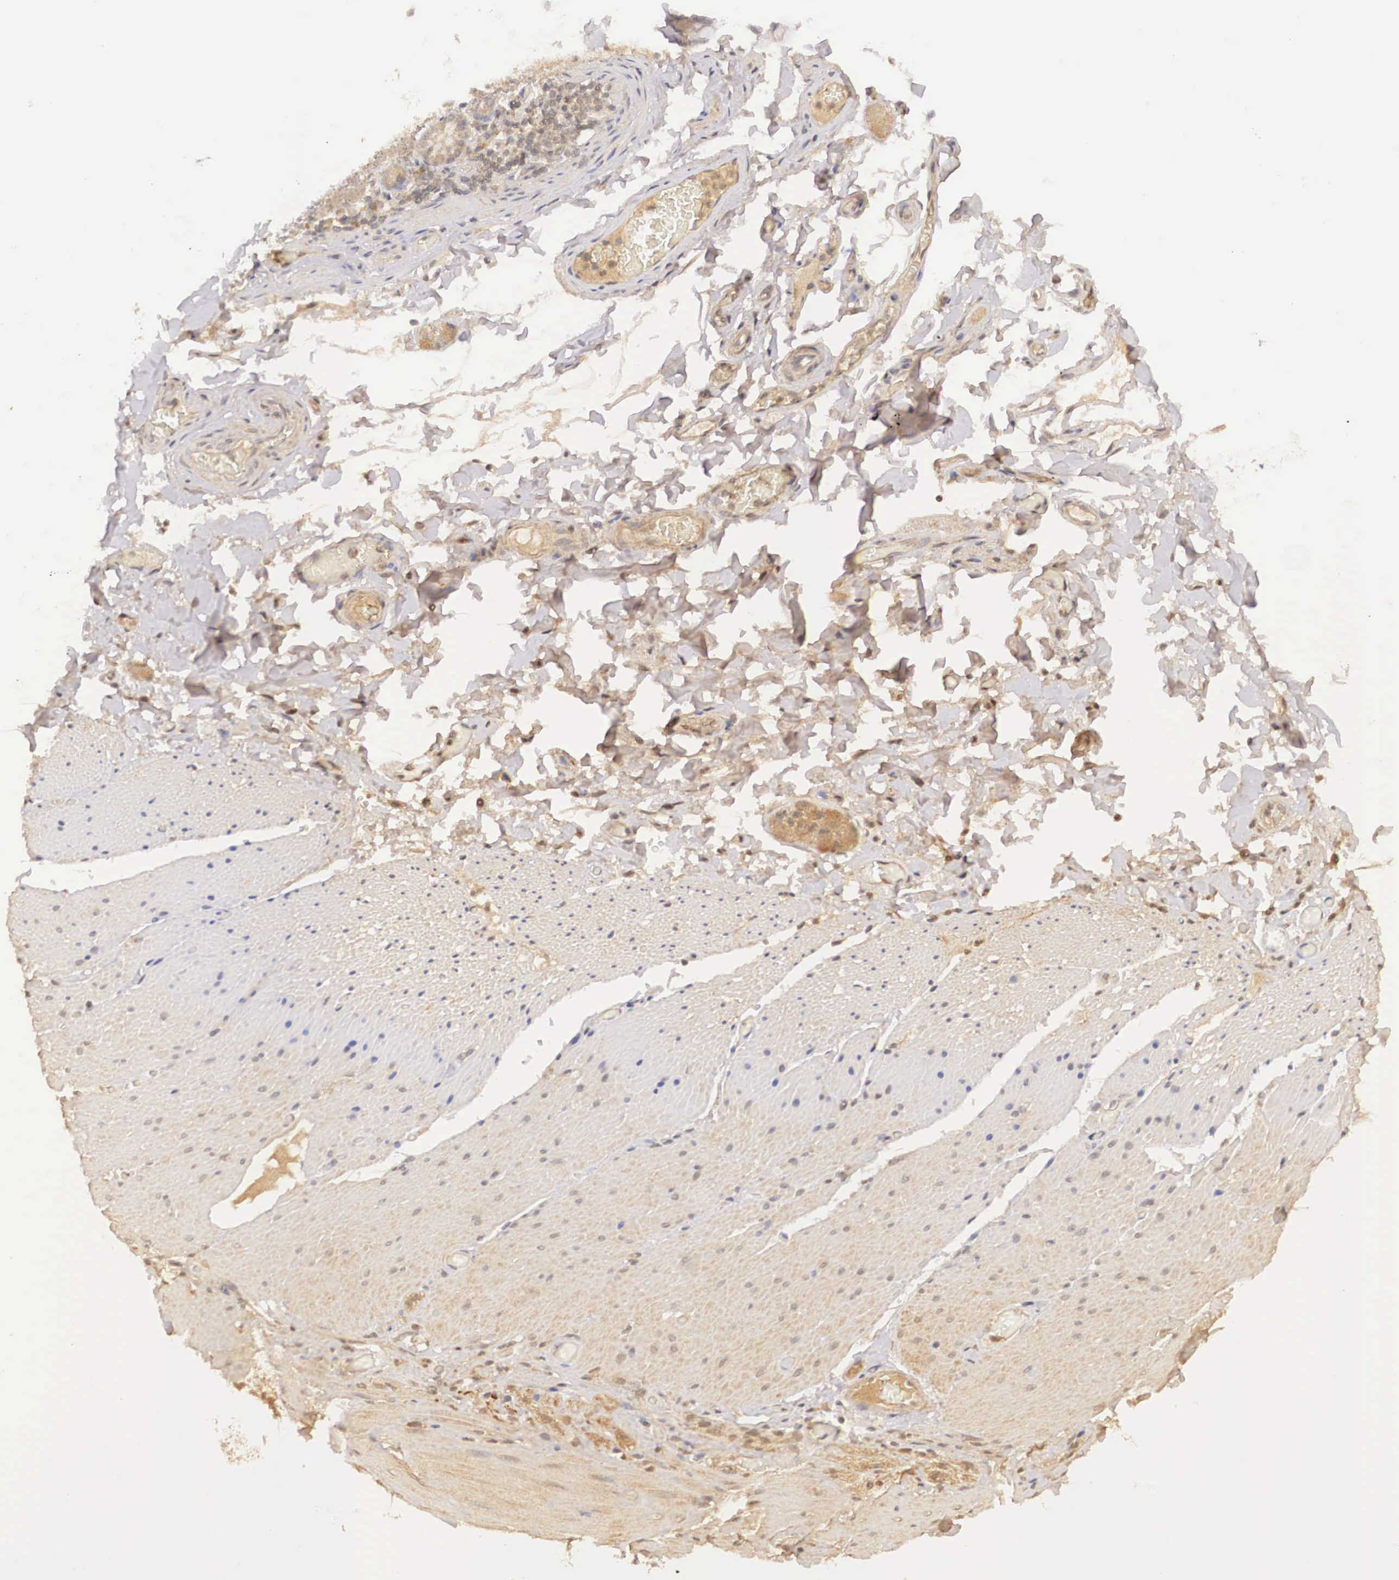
{"staining": {"intensity": "weak", "quantity": "<25%", "location": "cytoplasmic/membranous"}, "tissue": "adipose tissue", "cell_type": "Adipocytes", "image_type": "normal", "snomed": [{"axis": "morphology", "description": "Normal tissue, NOS"}, {"axis": "topography", "description": "Duodenum"}], "caption": "The histopathology image shows no significant staining in adipocytes of adipose tissue.", "gene": "BCL6", "patient": {"sex": "male", "age": 63}}